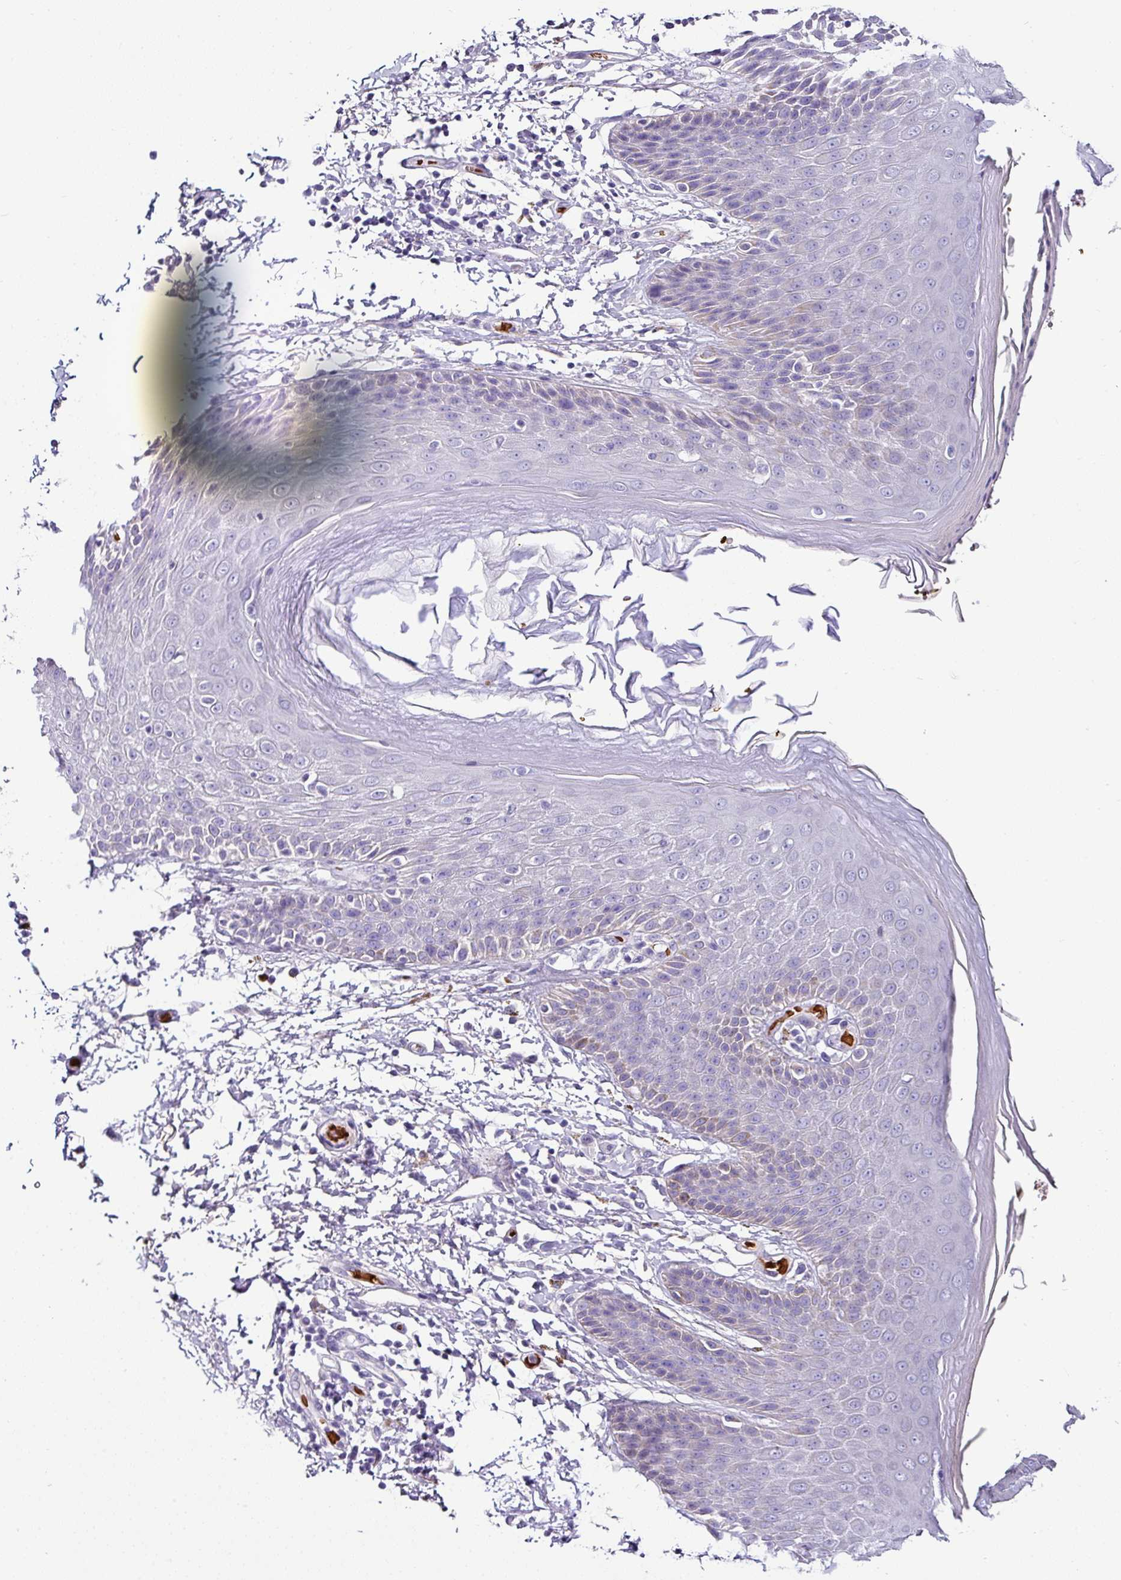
{"staining": {"intensity": "negative", "quantity": "none", "location": "none"}, "tissue": "skin", "cell_type": "Epidermal cells", "image_type": "normal", "snomed": [{"axis": "morphology", "description": "Normal tissue, NOS"}, {"axis": "topography", "description": "Peripheral nerve tissue"}], "caption": "This is an immunohistochemistry (IHC) micrograph of unremarkable skin. There is no staining in epidermal cells.", "gene": "NAPSA", "patient": {"sex": "male", "age": 51}}